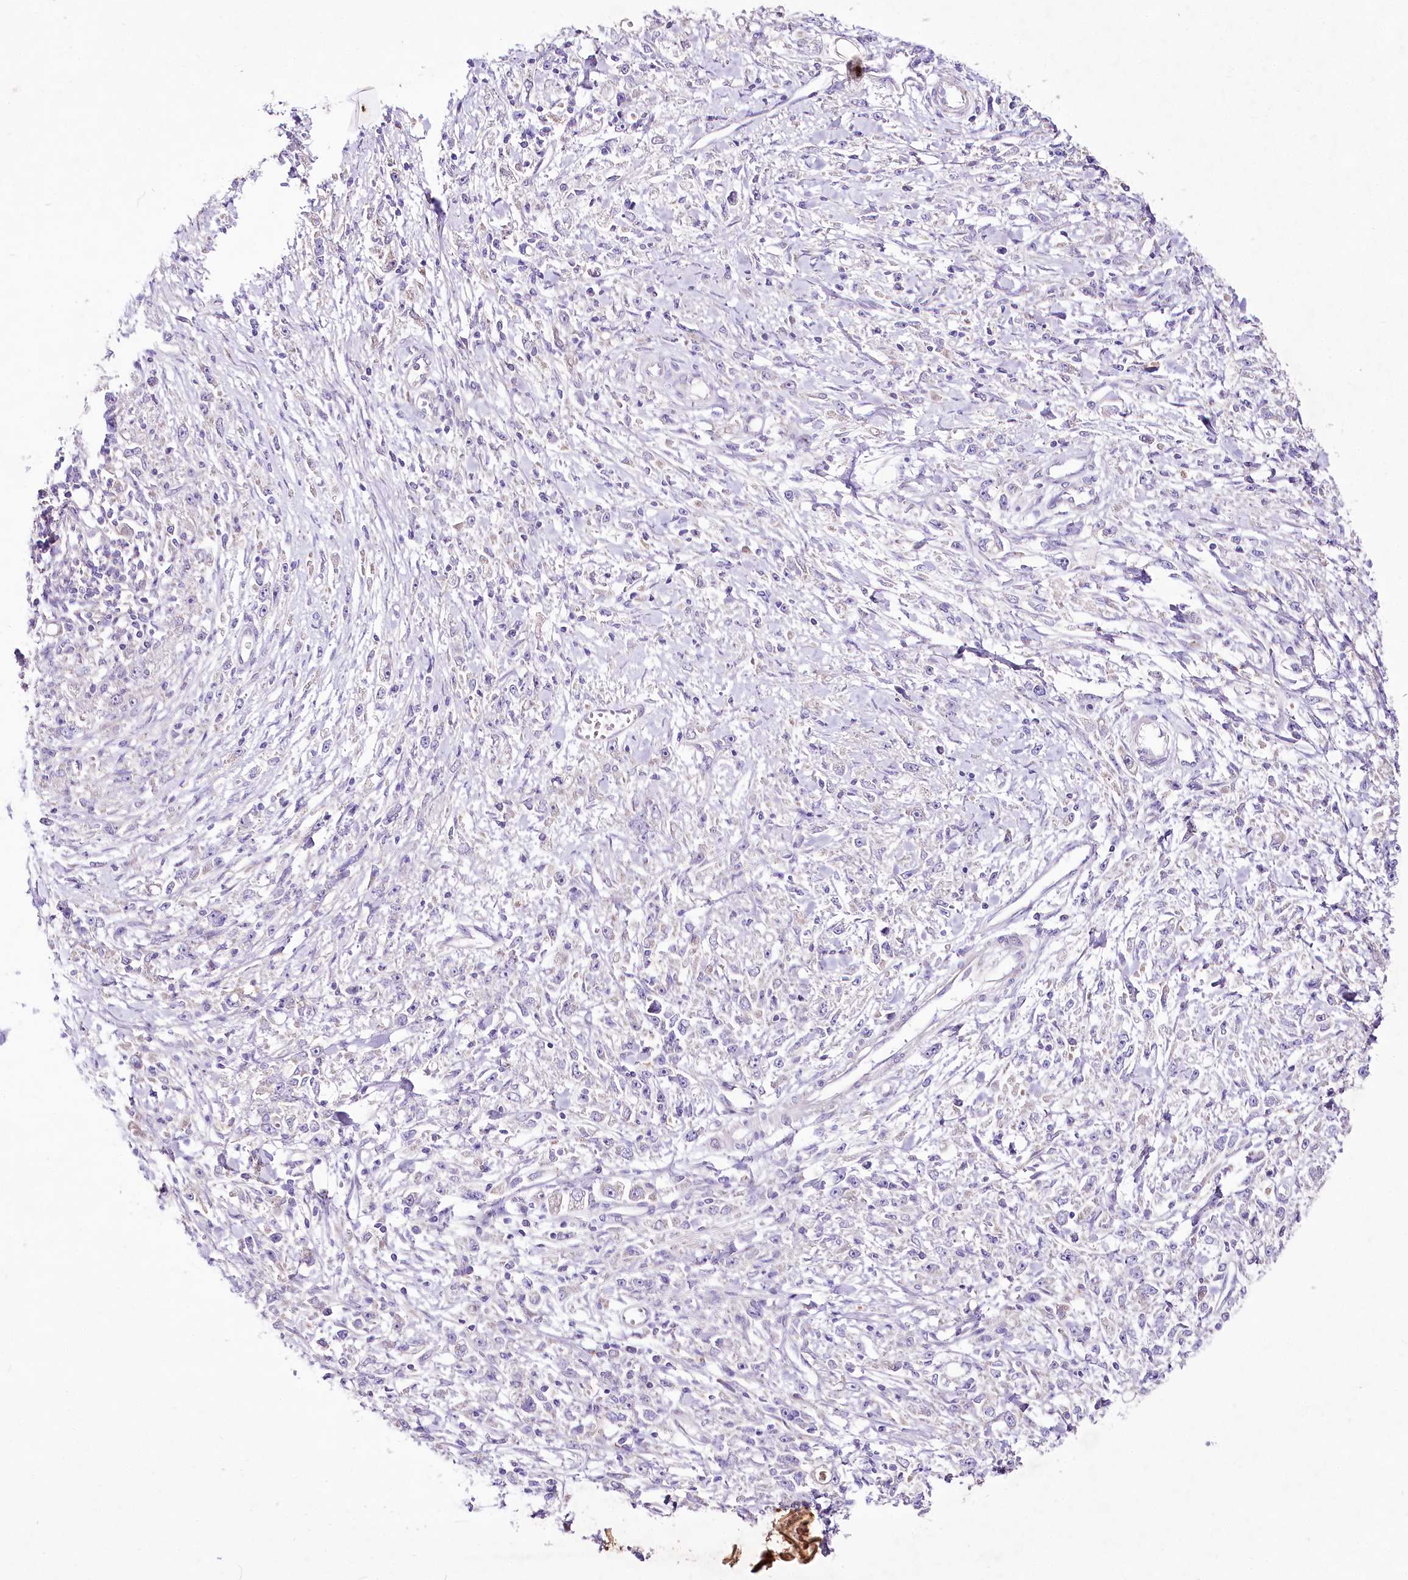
{"staining": {"intensity": "negative", "quantity": "none", "location": "none"}, "tissue": "stomach cancer", "cell_type": "Tumor cells", "image_type": "cancer", "snomed": [{"axis": "morphology", "description": "Adenocarcinoma, NOS"}, {"axis": "topography", "description": "Stomach"}], "caption": "This is a micrograph of IHC staining of stomach adenocarcinoma, which shows no positivity in tumor cells.", "gene": "LRRC14B", "patient": {"sex": "female", "age": 59}}